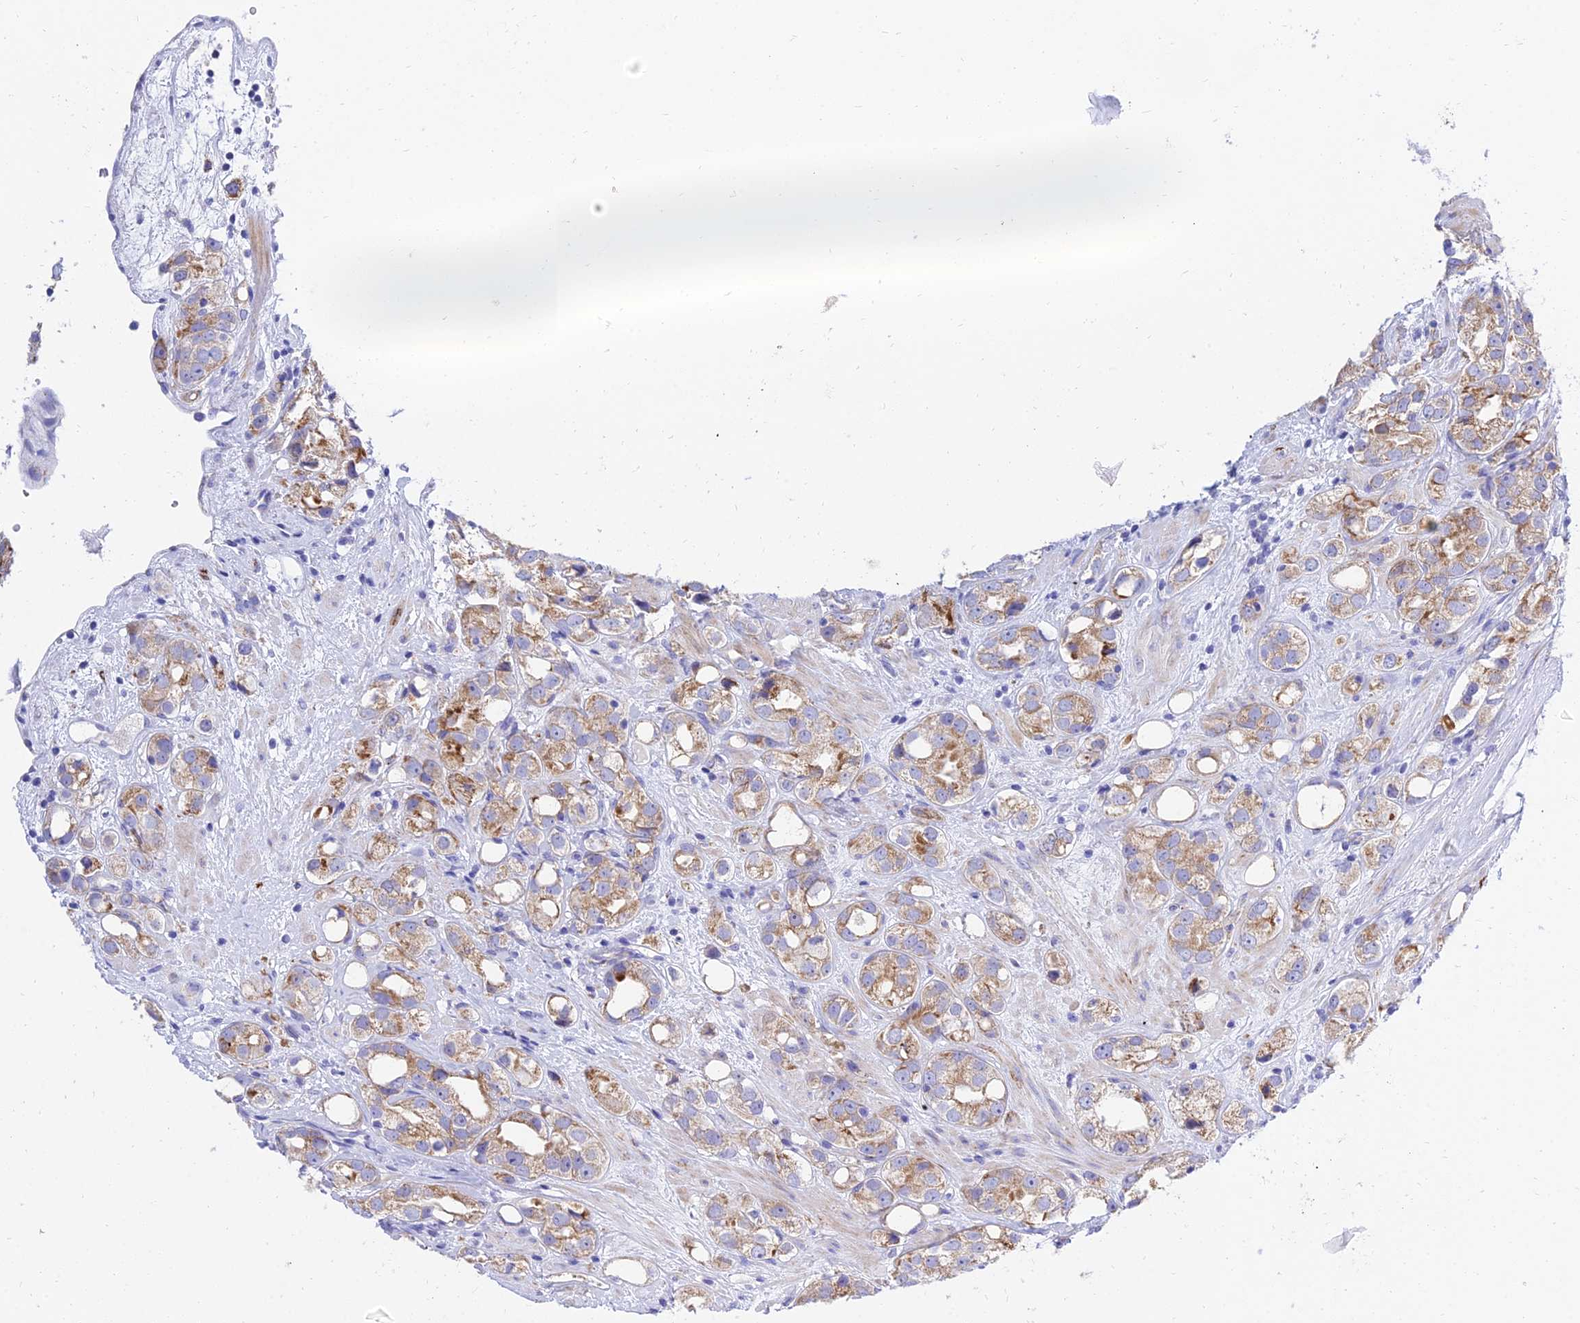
{"staining": {"intensity": "moderate", "quantity": ">75%", "location": "cytoplasmic/membranous"}, "tissue": "prostate cancer", "cell_type": "Tumor cells", "image_type": "cancer", "snomed": [{"axis": "morphology", "description": "Adenocarcinoma, NOS"}, {"axis": "topography", "description": "Prostate"}], "caption": "Adenocarcinoma (prostate) tissue reveals moderate cytoplasmic/membranous staining in about >75% of tumor cells, visualized by immunohistochemistry.", "gene": "PKN3", "patient": {"sex": "male", "age": 79}}